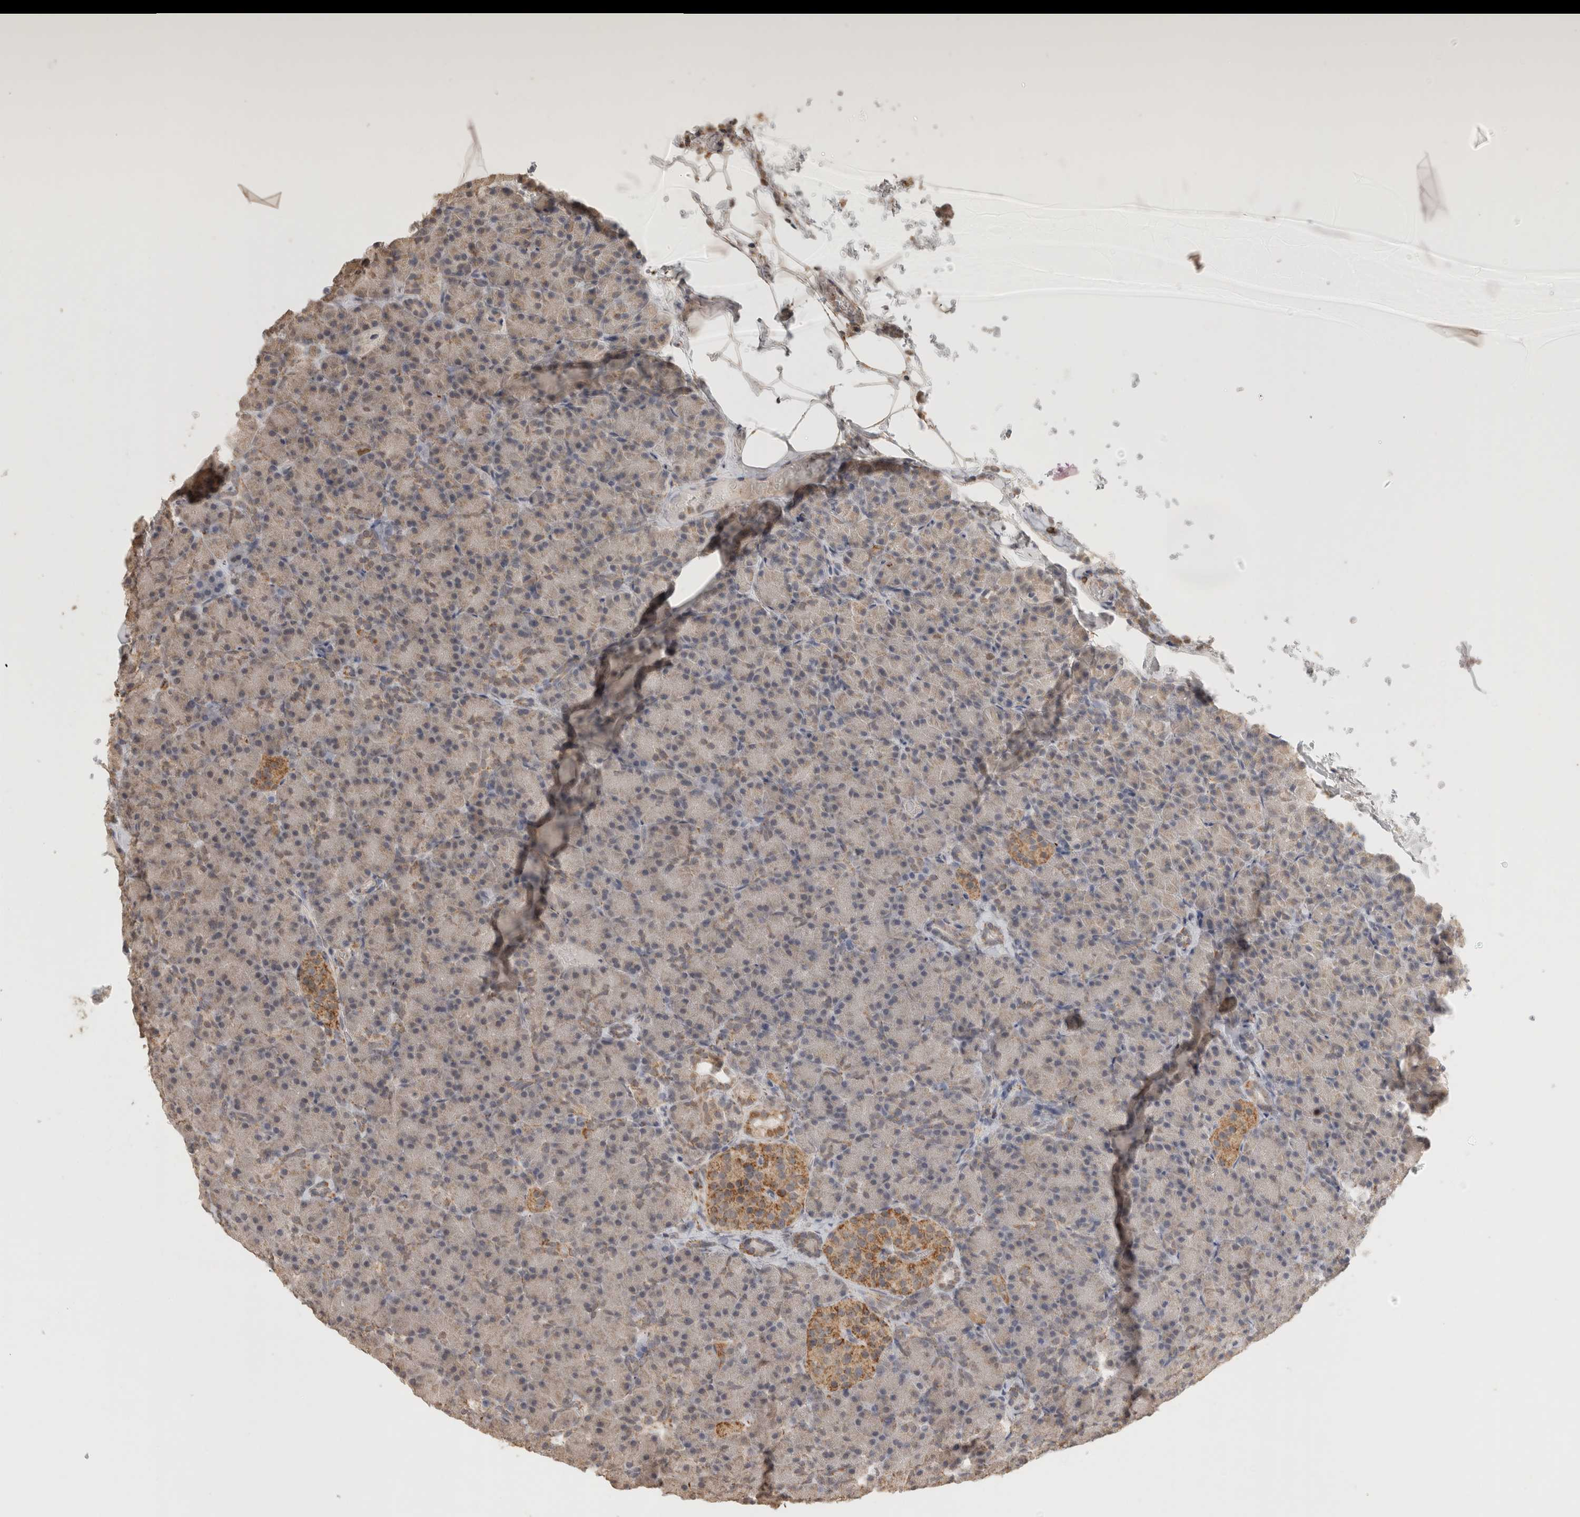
{"staining": {"intensity": "weak", "quantity": "25%-75%", "location": "cytoplasmic/membranous"}, "tissue": "pancreas", "cell_type": "Exocrine glandular cells", "image_type": "normal", "snomed": [{"axis": "morphology", "description": "Normal tissue, NOS"}, {"axis": "topography", "description": "Pancreas"}], "caption": "A histopathology image of pancreas stained for a protein displays weak cytoplasmic/membranous brown staining in exocrine glandular cells.", "gene": "BNIP3L", "patient": {"sex": "female", "age": 43}}